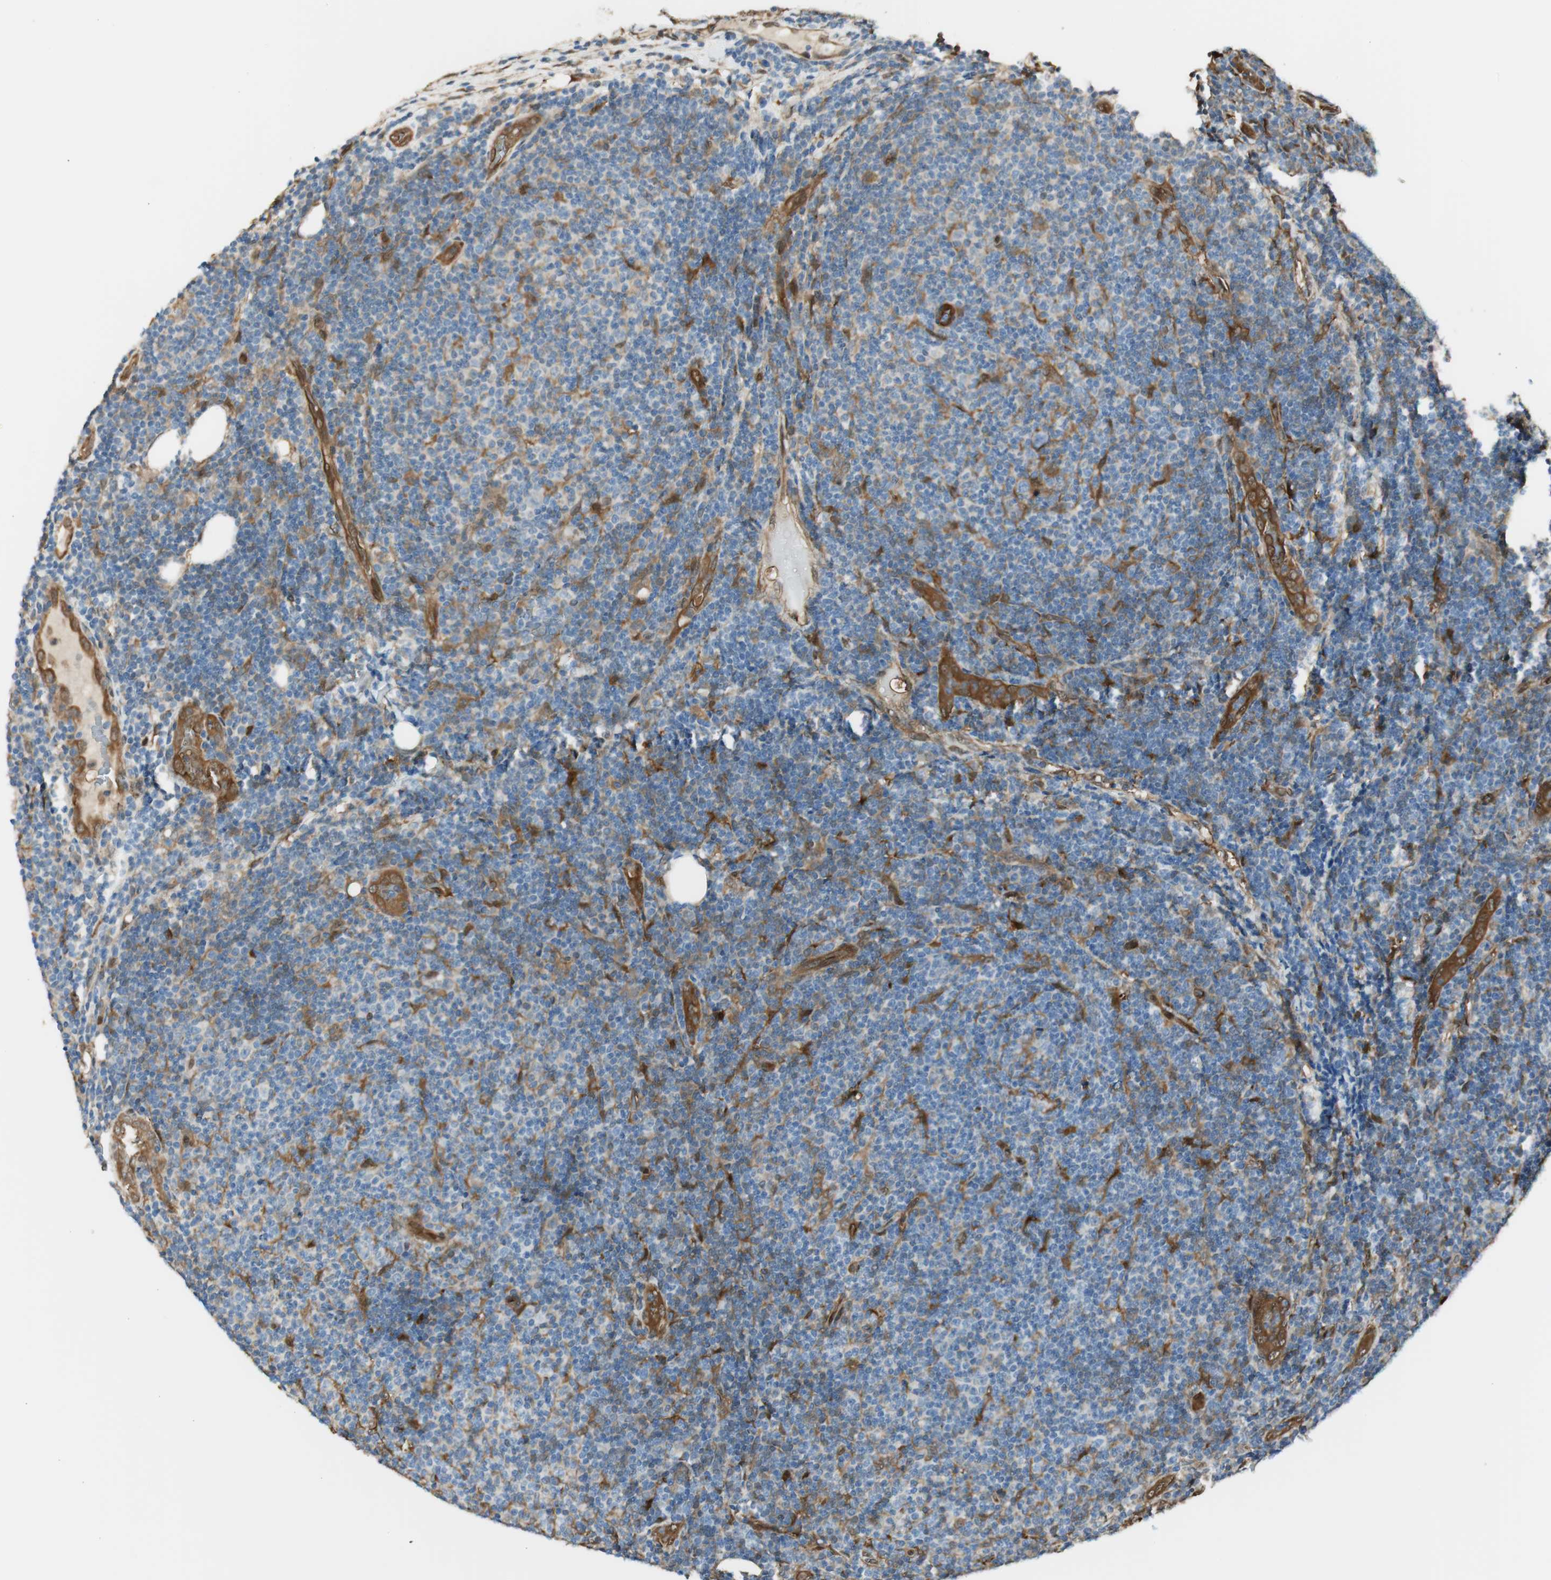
{"staining": {"intensity": "moderate", "quantity": "<25%", "location": "cytoplasmic/membranous"}, "tissue": "lymphoma", "cell_type": "Tumor cells", "image_type": "cancer", "snomed": [{"axis": "morphology", "description": "Malignant lymphoma, non-Hodgkin's type, Low grade"}, {"axis": "topography", "description": "Lymph node"}], "caption": "Human lymphoma stained with a brown dye exhibits moderate cytoplasmic/membranous positive expression in approximately <25% of tumor cells.", "gene": "SERPINB6", "patient": {"sex": "male", "age": 83}}